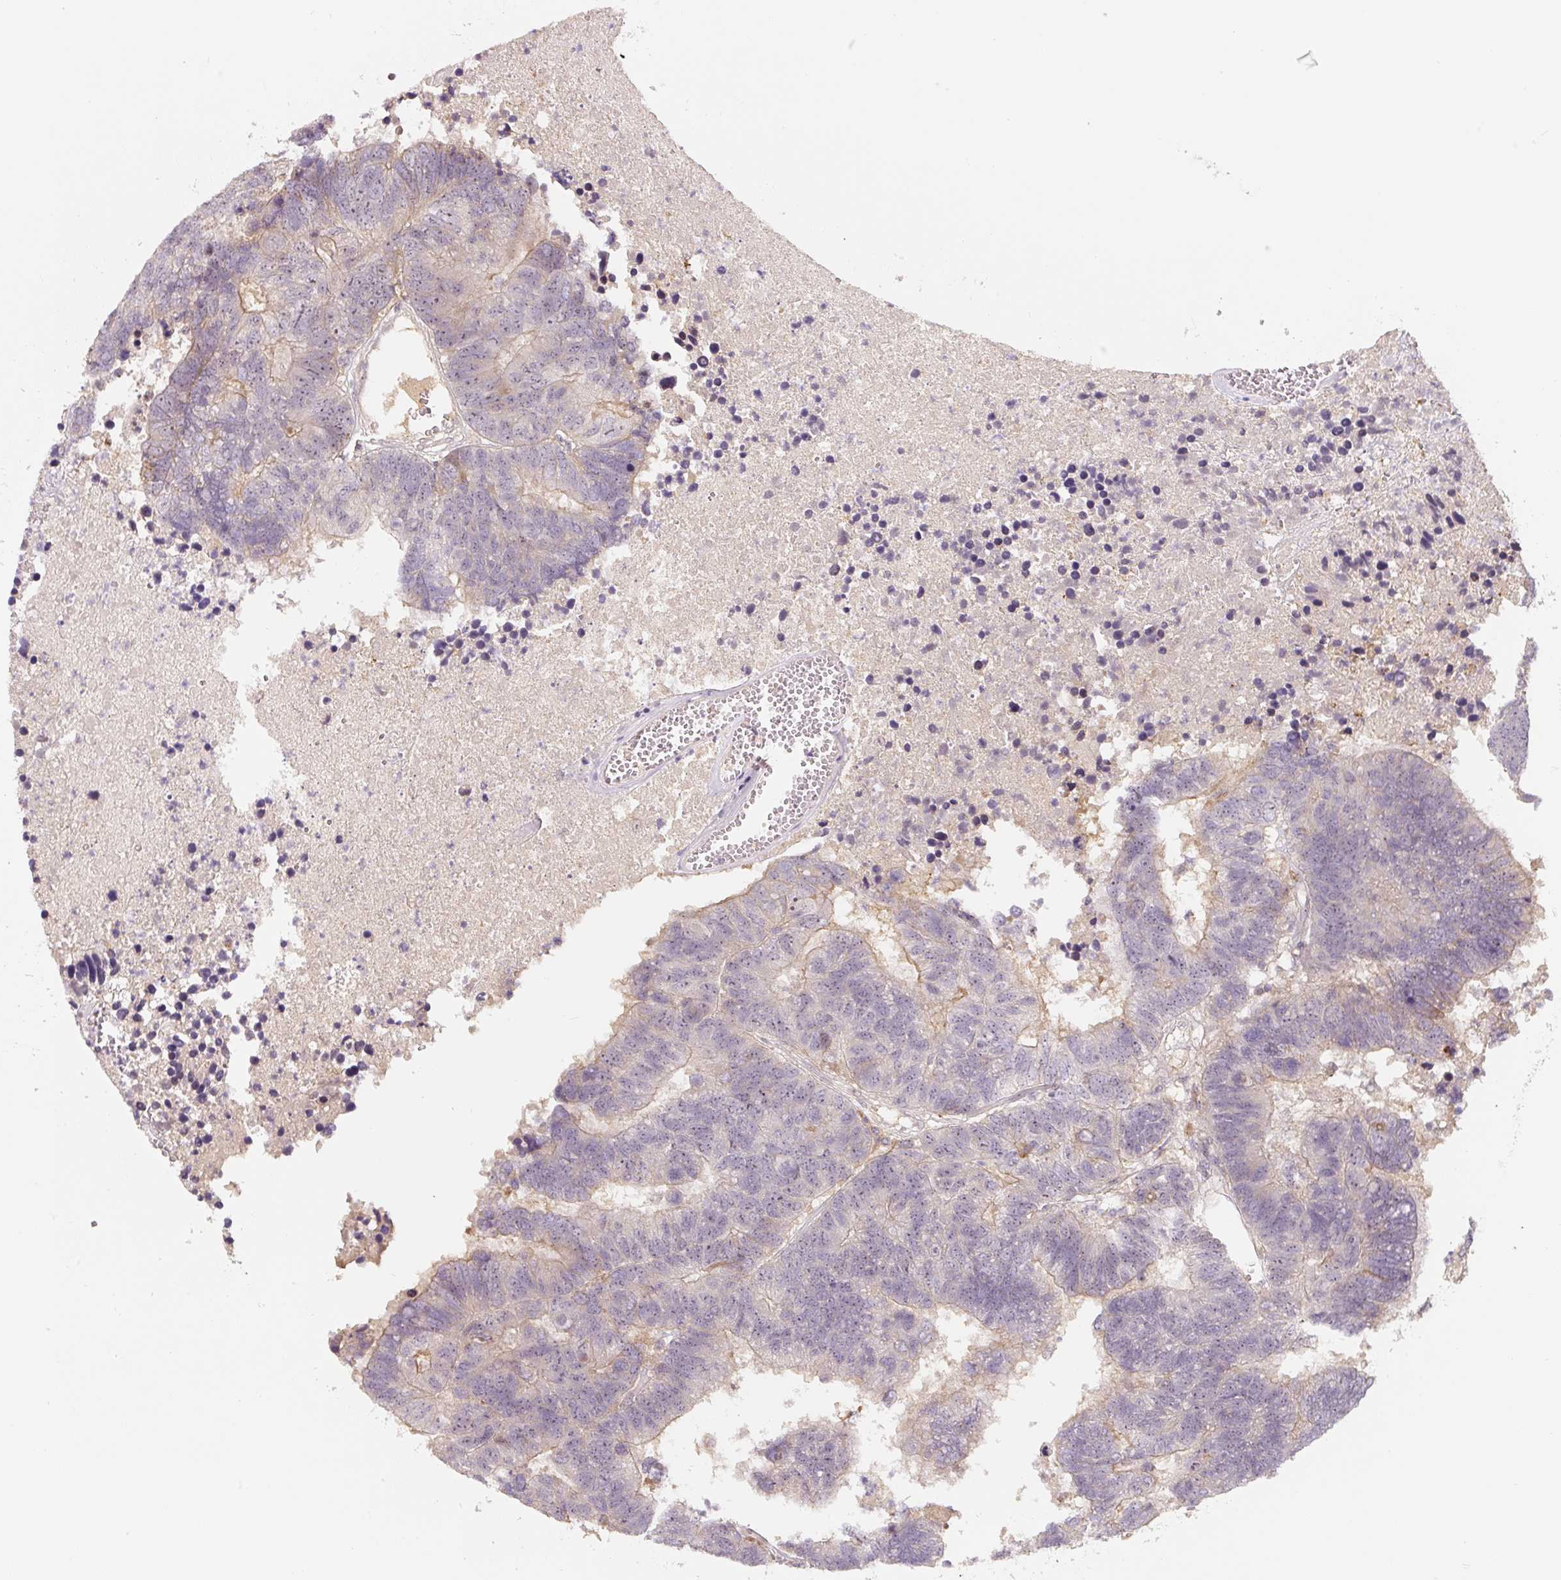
{"staining": {"intensity": "weak", "quantity": "<25%", "location": "cytoplasmic/membranous"}, "tissue": "colorectal cancer", "cell_type": "Tumor cells", "image_type": "cancer", "snomed": [{"axis": "morphology", "description": "Adenocarcinoma, NOS"}, {"axis": "topography", "description": "Colon"}], "caption": "The image demonstrates no significant expression in tumor cells of colorectal cancer (adenocarcinoma).", "gene": "PWWP3B", "patient": {"sex": "female", "age": 48}}